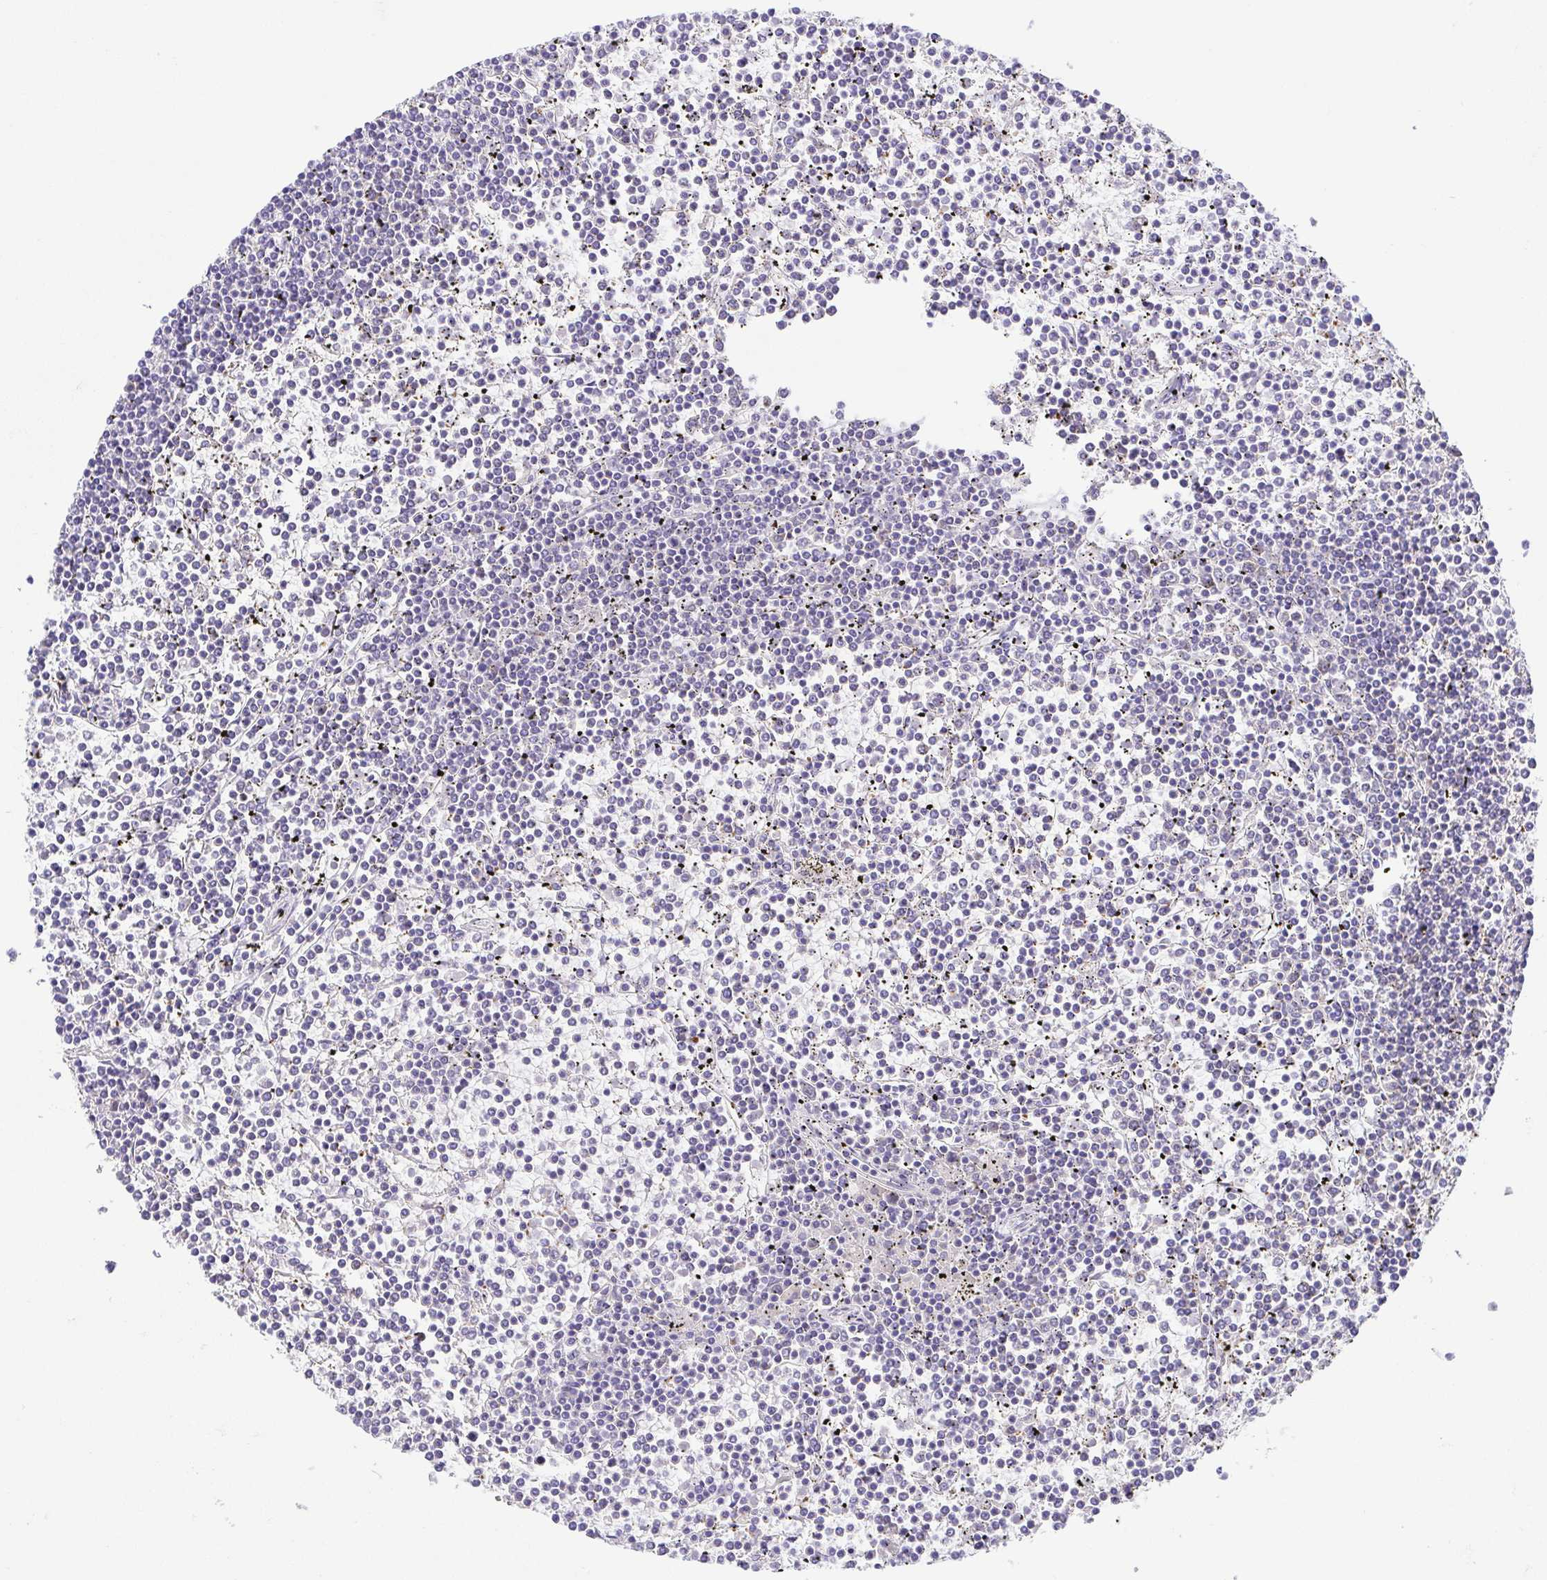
{"staining": {"intensity": "negative", "quantity": "none", "location": "none"}, "tissue": "lymphoma", "cell_type": "Tumor cells", "image_type": "cancer", "snomed": [{"axis": "morphology", "description": "Malignant lymphoma, non-Hodgkin's type, Low grade"}, {"axis": "topography", "description": "Spleen"}], "caption": "Tumor cells show no significant expression in low-grade malignant lymphoma, non-Hodgkin's type.", "gene": "SLC13A1", "patient": {"sex": "female", "age": 19}}